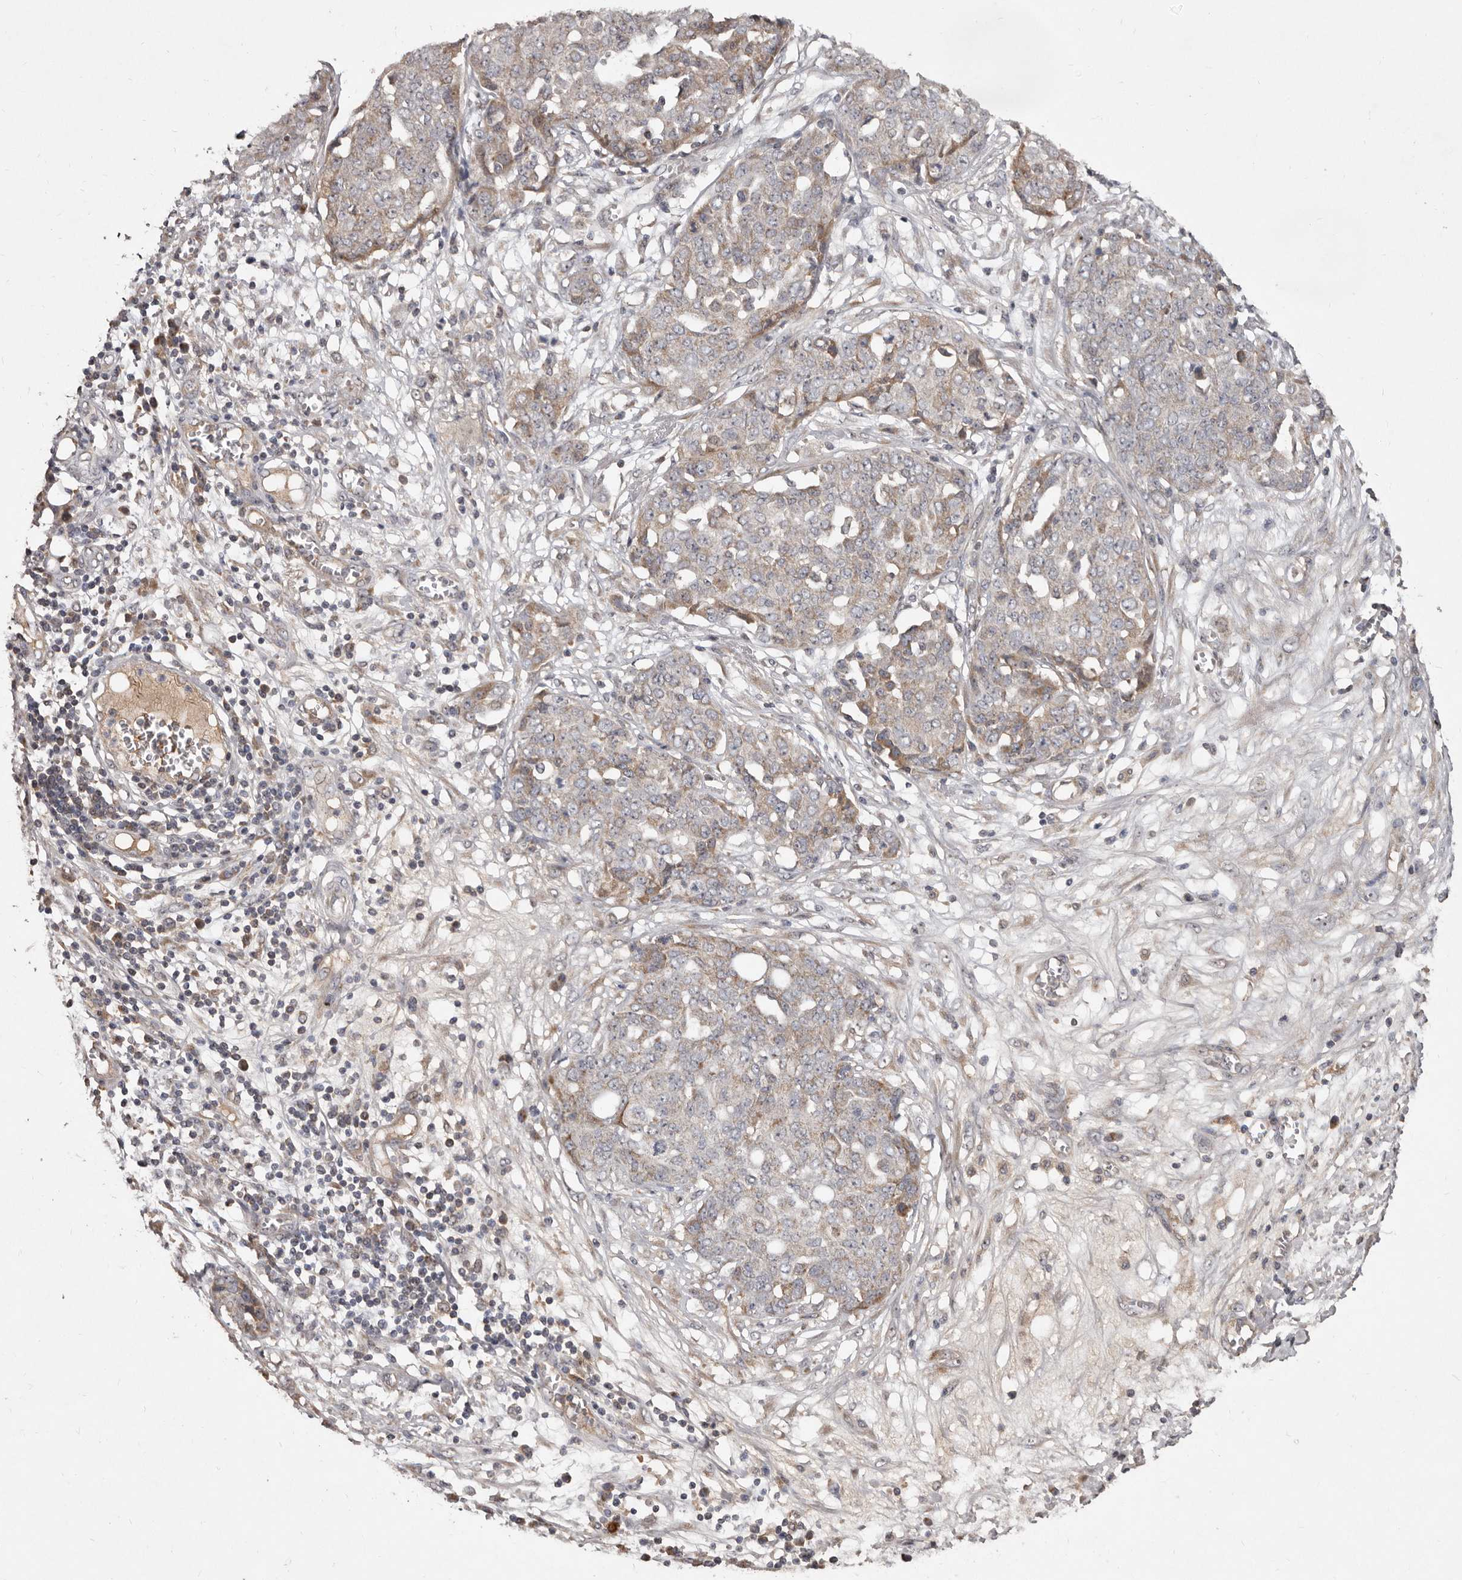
{"staining": {"intensity": "moderate", "quantity": "<25%", "location": "cytoplasmic/membranous"}, "tissue": "ovarian cancer", "cell_type": "Tumor cells", "image_type": "cancer", "snomed": [{"axis": "morphology", "description": "Cystadenocarcinoma, serous, NOS"}, {"axis": "topography", "description": "Soft tissue"}, {"axis": "topography", "description": "Ovary"}], "caption": "The photomicrograph reveals a brown stain indicating the presence of a protein in the cytoplasmic/membranous of tumor cells in ovarian cancer. (brown staining indicates protein expression, while blue staining denotes nuclei).", "gene": "FLAD1", "patient": {"sex": "female", "age": 57}}